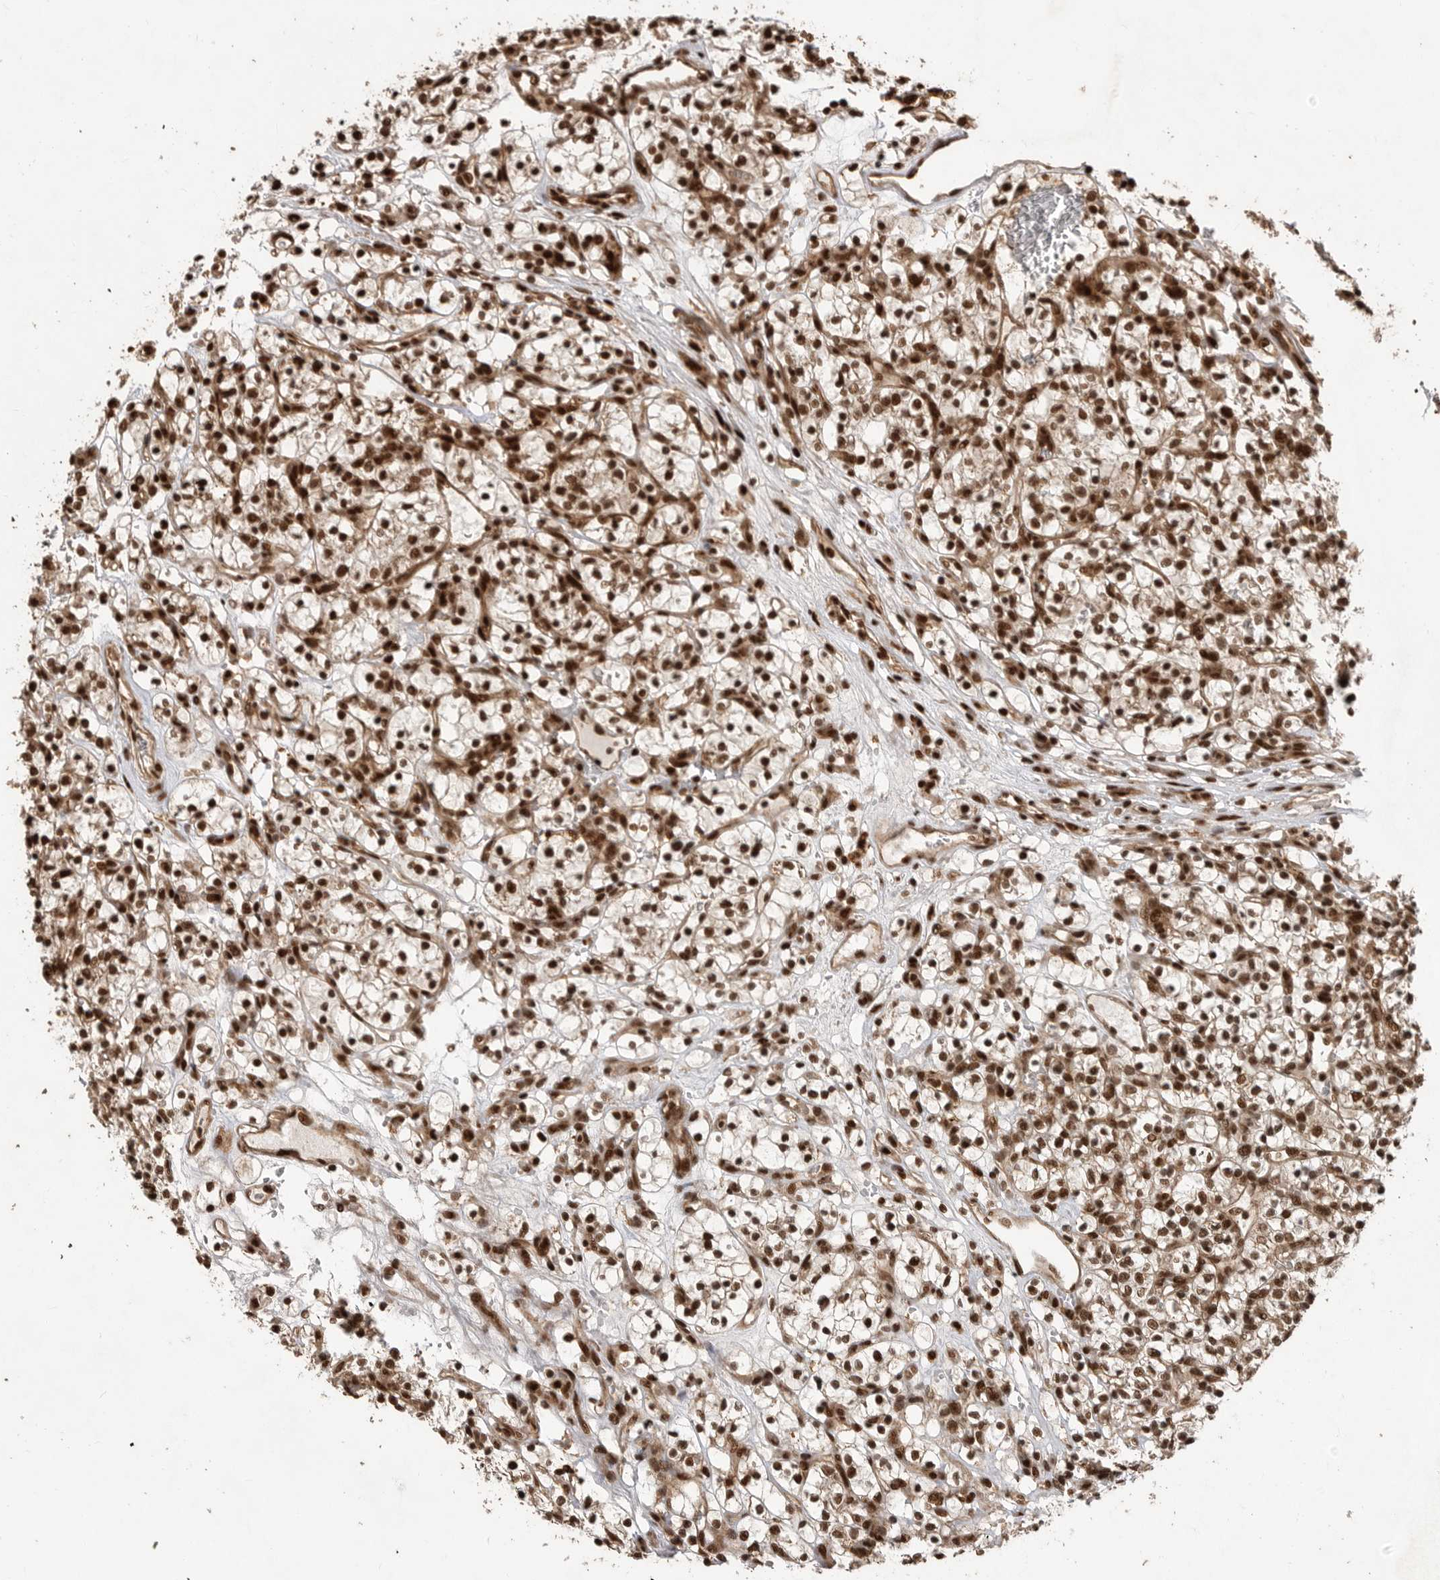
{"staining": {"intensity": "strong", "quantity": ">75%", "location": "nuclear"}, "tissue": "renal cancer", "cell_type": "Tumor cells", "image_type": "cancer", "snomed": [{"axis": "morphology", "description": "Adenocarcinoma, NOS"}, {"axis": "topography", "description": "Kidney"}], "caption": "Tumor cells demonstrate strong nuclear positivity in about >75% of cells in adenocarcinoma (renal).", "gene": "PPP1R8", "patient": {"sex": "female", "age": 57}}